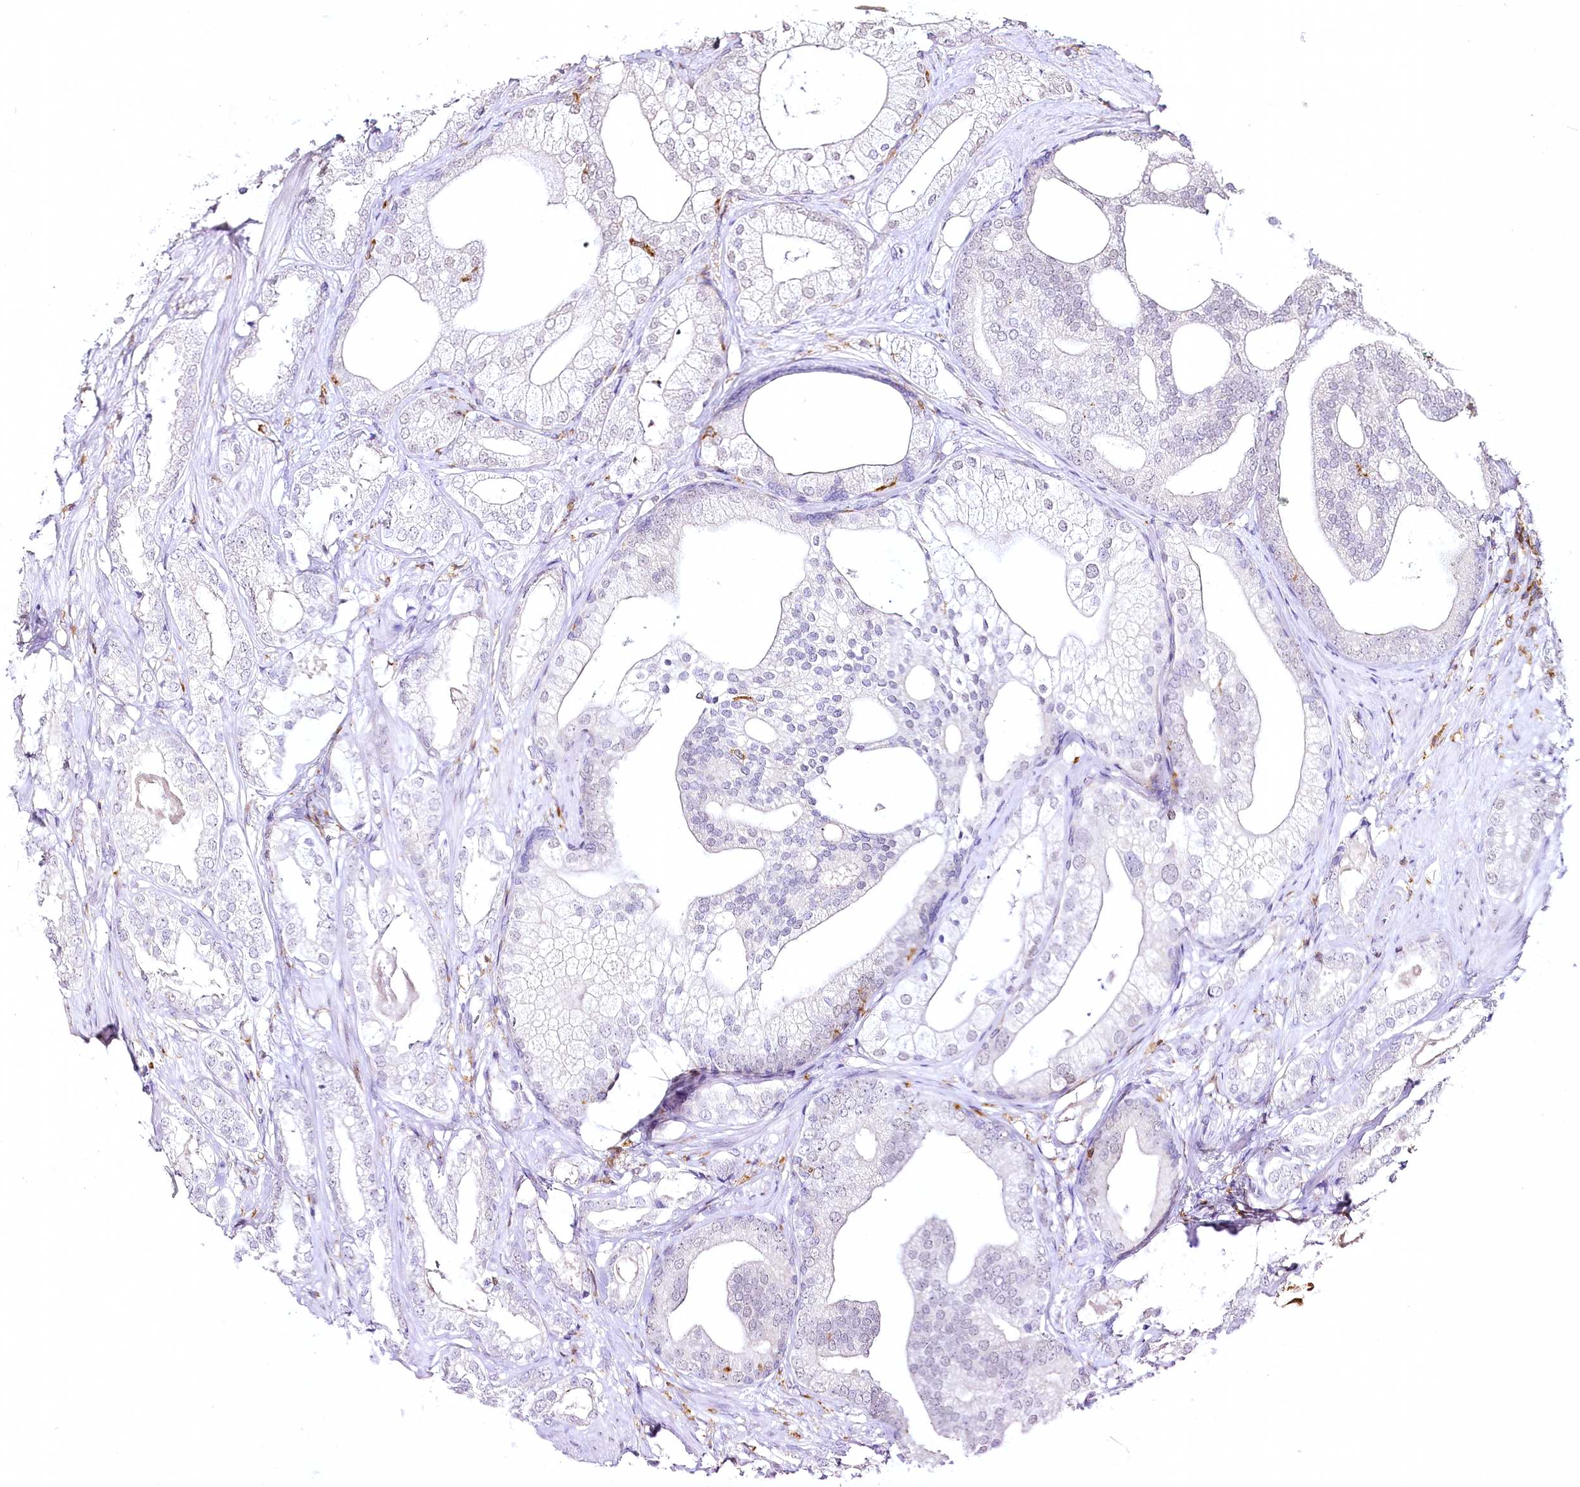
{"staining": {"intensity": "negative", "quantity": "none", "location": "none"}, "tissue": "prostate cancer", "cell_type": "Tumor cells", "image_type": "cancer", "snomed": [{"axis": "morphology", "description": "Adenocarcinoma, High grade"}, {"axis": "topography", "description": "Prostate"}], "caption": "A high-resolution photomicrograph shows immunohistochemistry (IHC) staining of prostate high-grade adenocarcinoma, which exhibits no significant staining in tumor cells.", "gene": "DOCK2", "patient": {"sex": "male", "age": 60}}